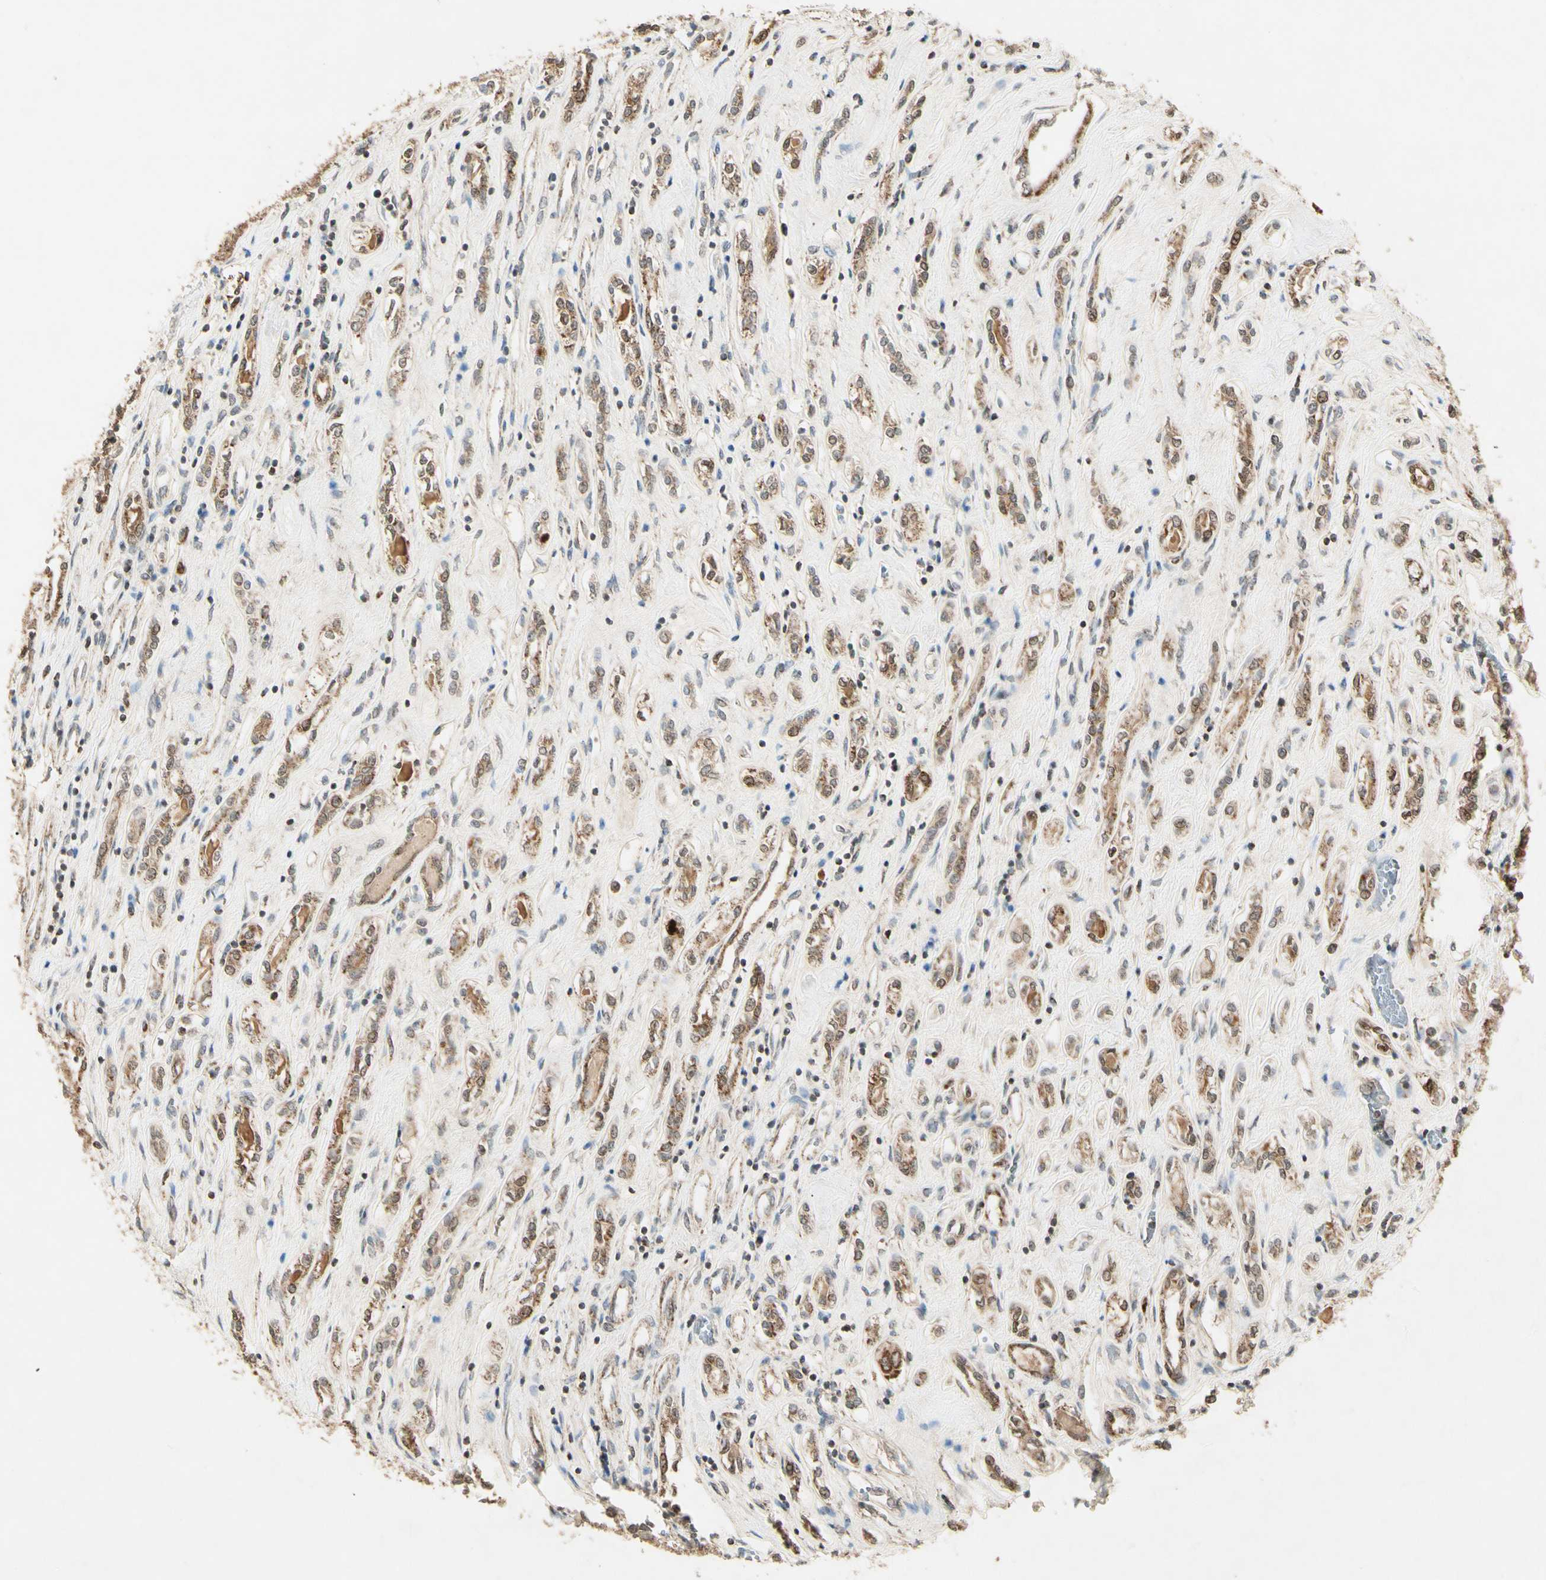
{"staining": {"intensity": "moderate", "quantity": ">75%", "location": "cytoplasmic/membranous"}, "tissue": "renal cancer", "cell_type": "Tumor cells", "image_type": "cancer", "snomed": [{"axis": "morphology", "description": "Adenocarcinoma, NOS"}, {"axis": "topography", "description": "Kidney"}], "caption": "This micrograph exhibits immunohistochemistry (IHC) staining of adenocarcinoma (renal), with medium moderate cytoplasmic/membranous positivity in approximately >75% of tumor cells.", "gene": "PRDX5", "patient": {"sex": "female", "age": 70}}